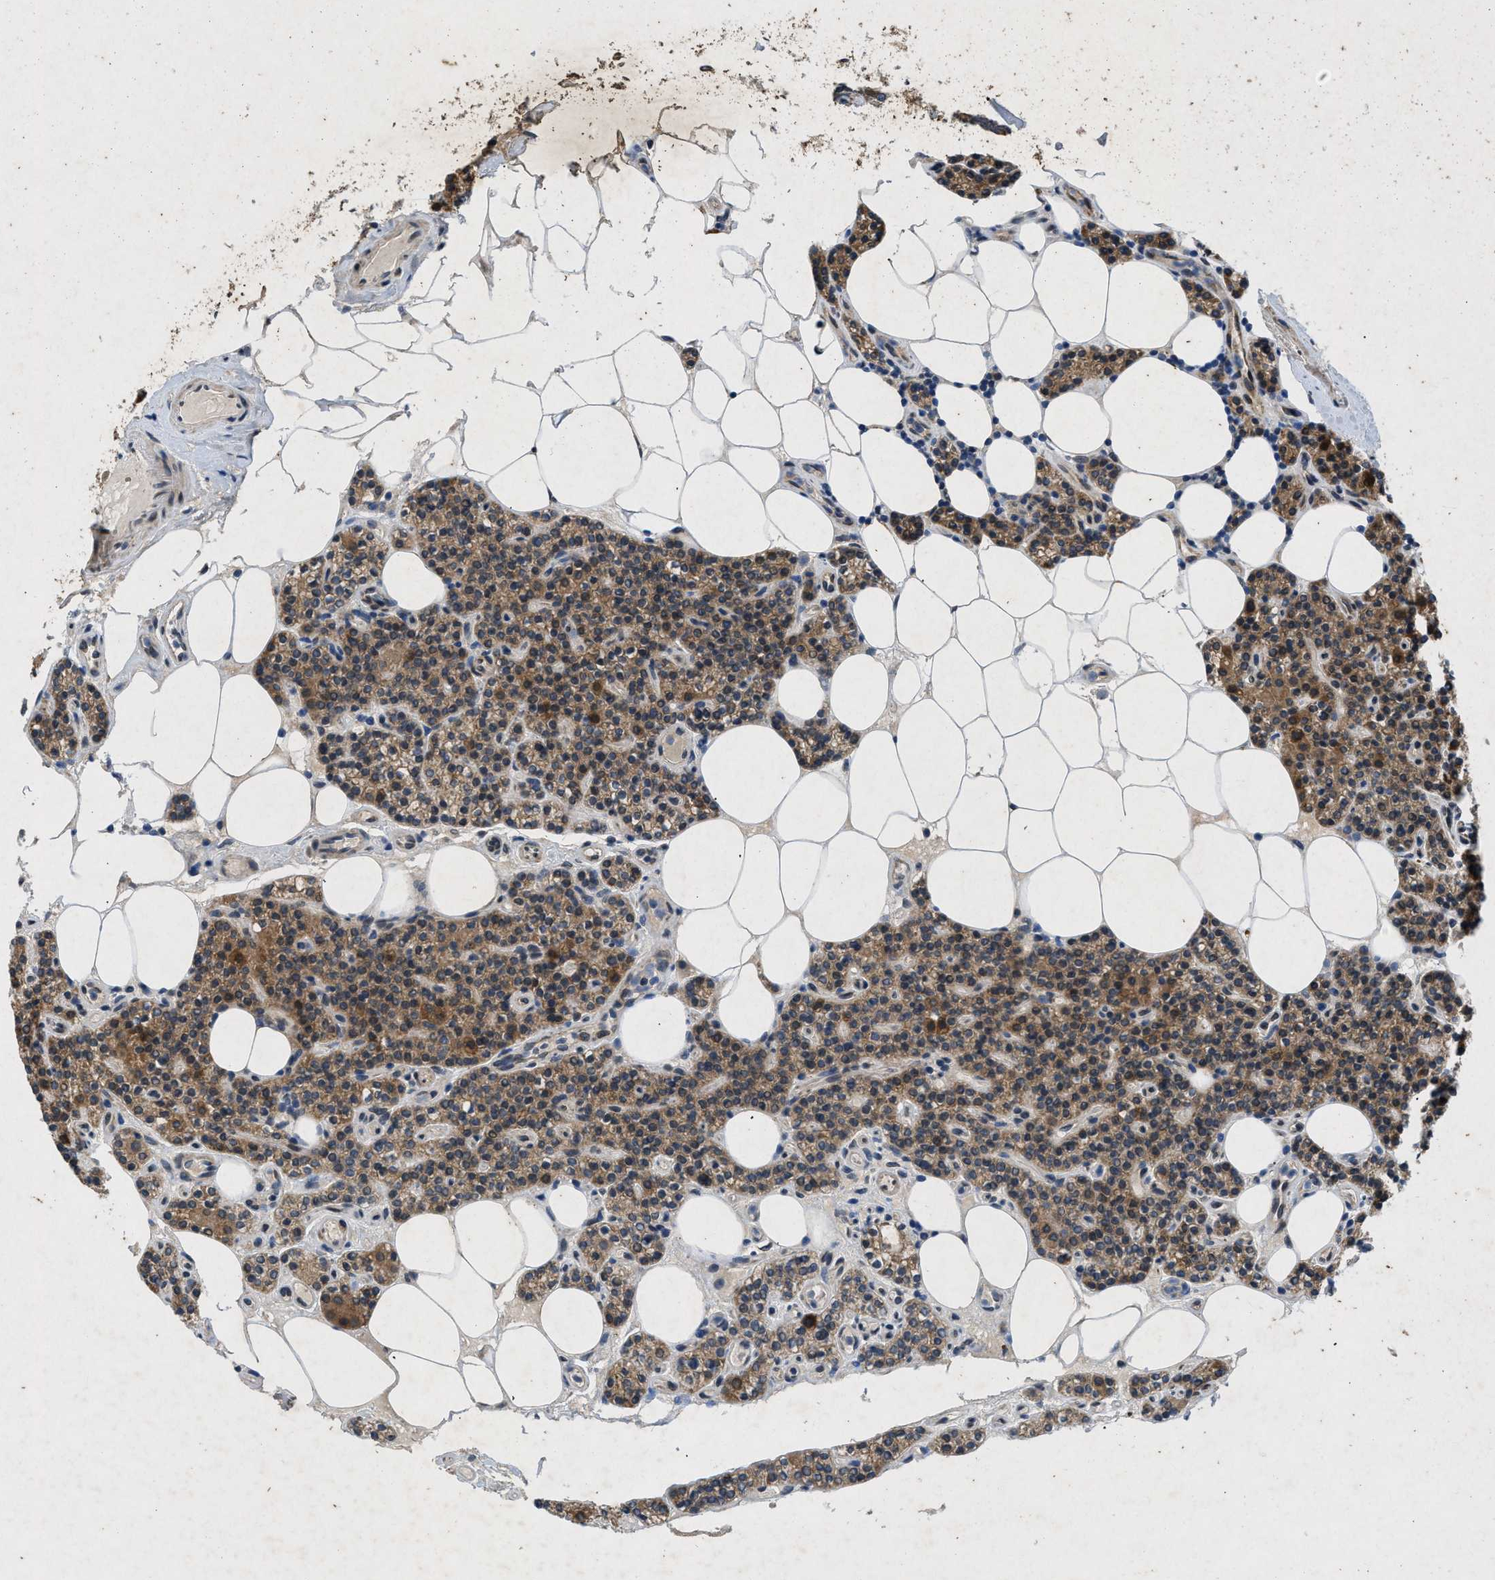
{"staining": {"intensity": "moderate", "quantity": ">75%", "location": "cytoplasmic/membranous"}, "tissue": "parathyroid gland", "cell_type": "Glandular cells", "image_type": "normal", "snomed": [{"axis": "morphology", "description": "Normal tissue, NOS"}, {"axis": "morphology", "description": "Adenoma, NOS"}, {"axis": "topography", "description": "Parathyroid gland"}], "caption": "This histopathology image shows immunohistochemistry (IHC) staining of unremarkable parathyroid gland, with medium moderate cytoplasmic/membranous positivity in approximately >75% of glandular cells.", "gene": "PRKG2", "patient": {"sex": "female", "age": 70}}